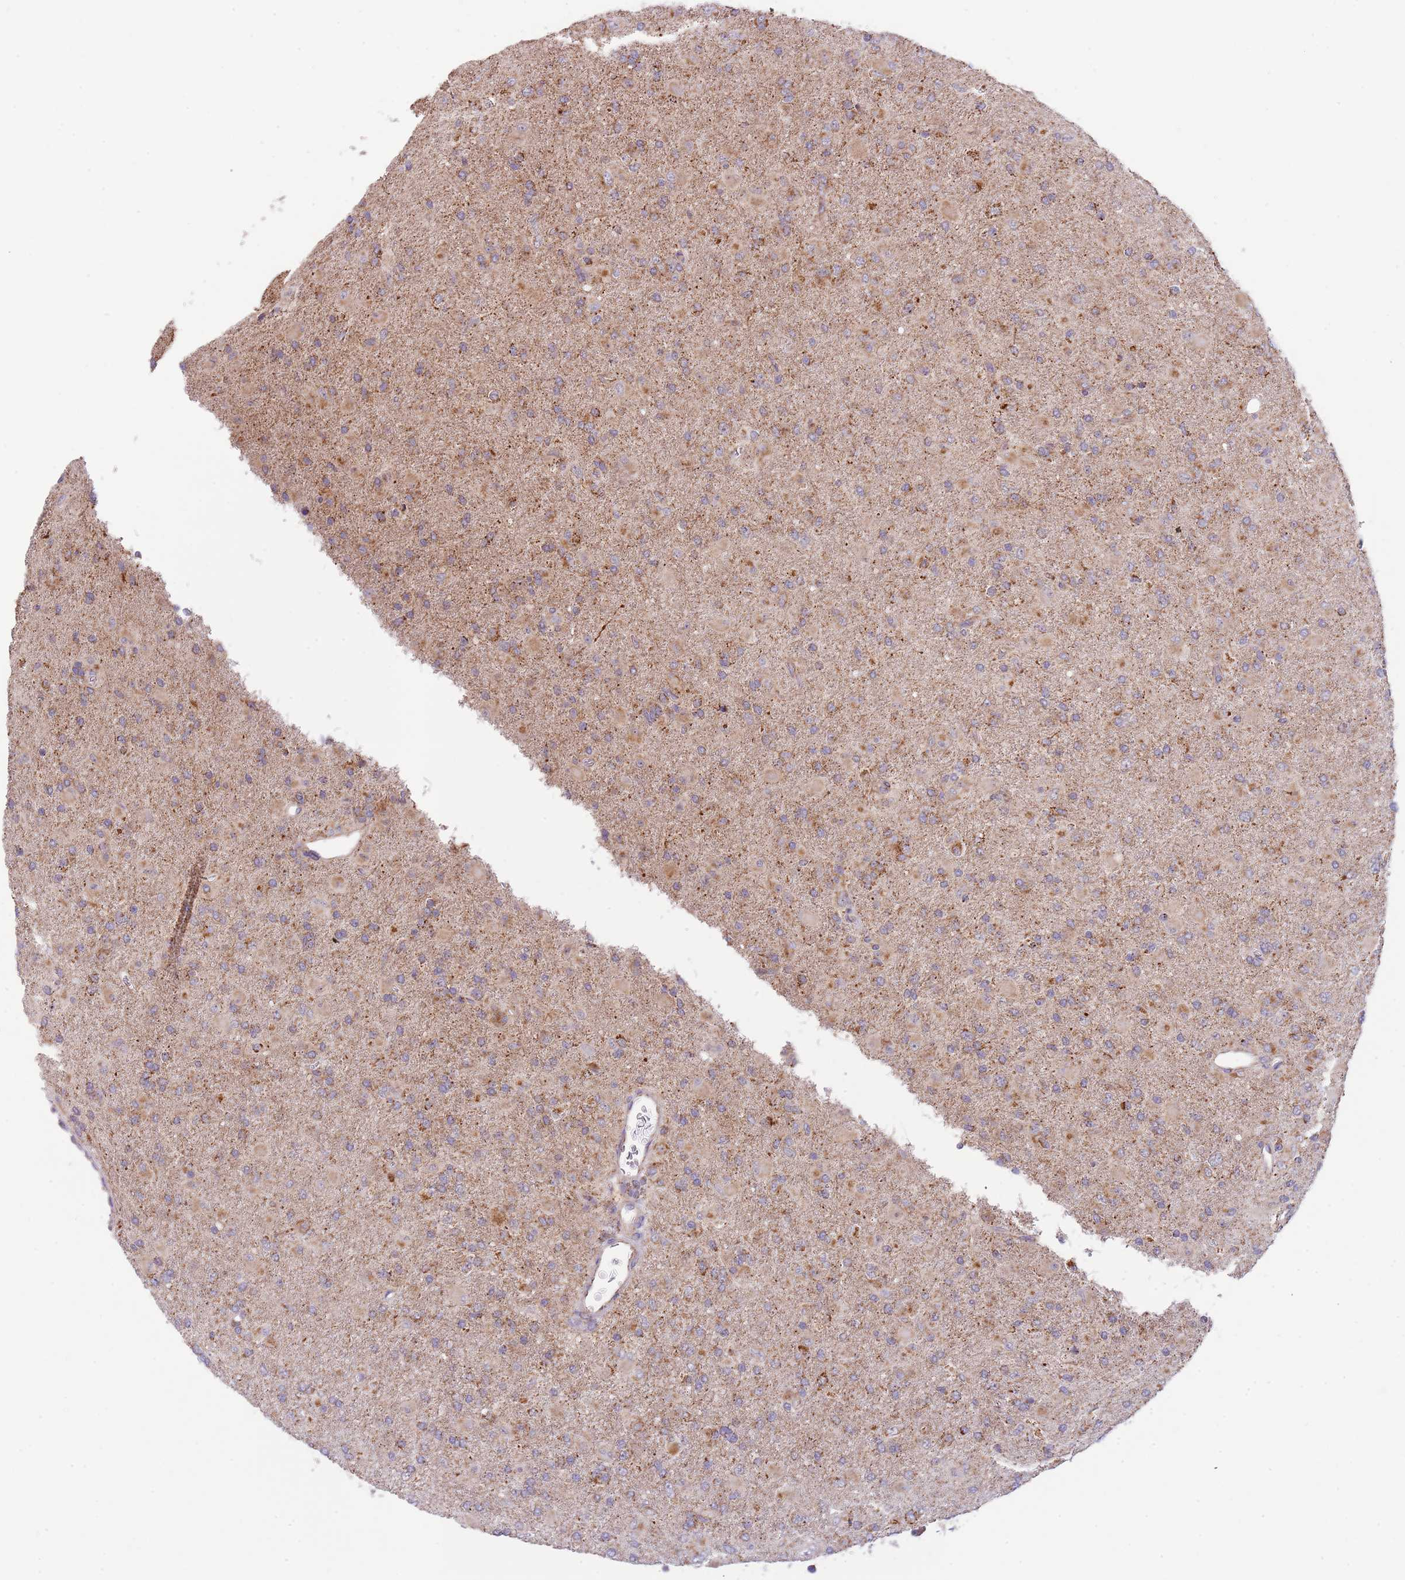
{"staining": {"intensity": "moderate", "quantity": "<25%", "location": "cytoplasmic/membranous"}, "tissue": "glioma", "cell_type": "Tumor cells", "image_type": "cancer", "snomed": [{"axis": "morphology", "description": "Glioma, malignant, Low grade"}, {"axis": "topography", "description": "Brain"}], "caption": "Malignant glioma (low-grade) was stained to show a protein in brown. There is low levels of moderate cytoplasmic/membranous expression in approximately <25% of tumor cells.", "gene": "LHX6", "patient": {"sex": "male", "age": 65}}